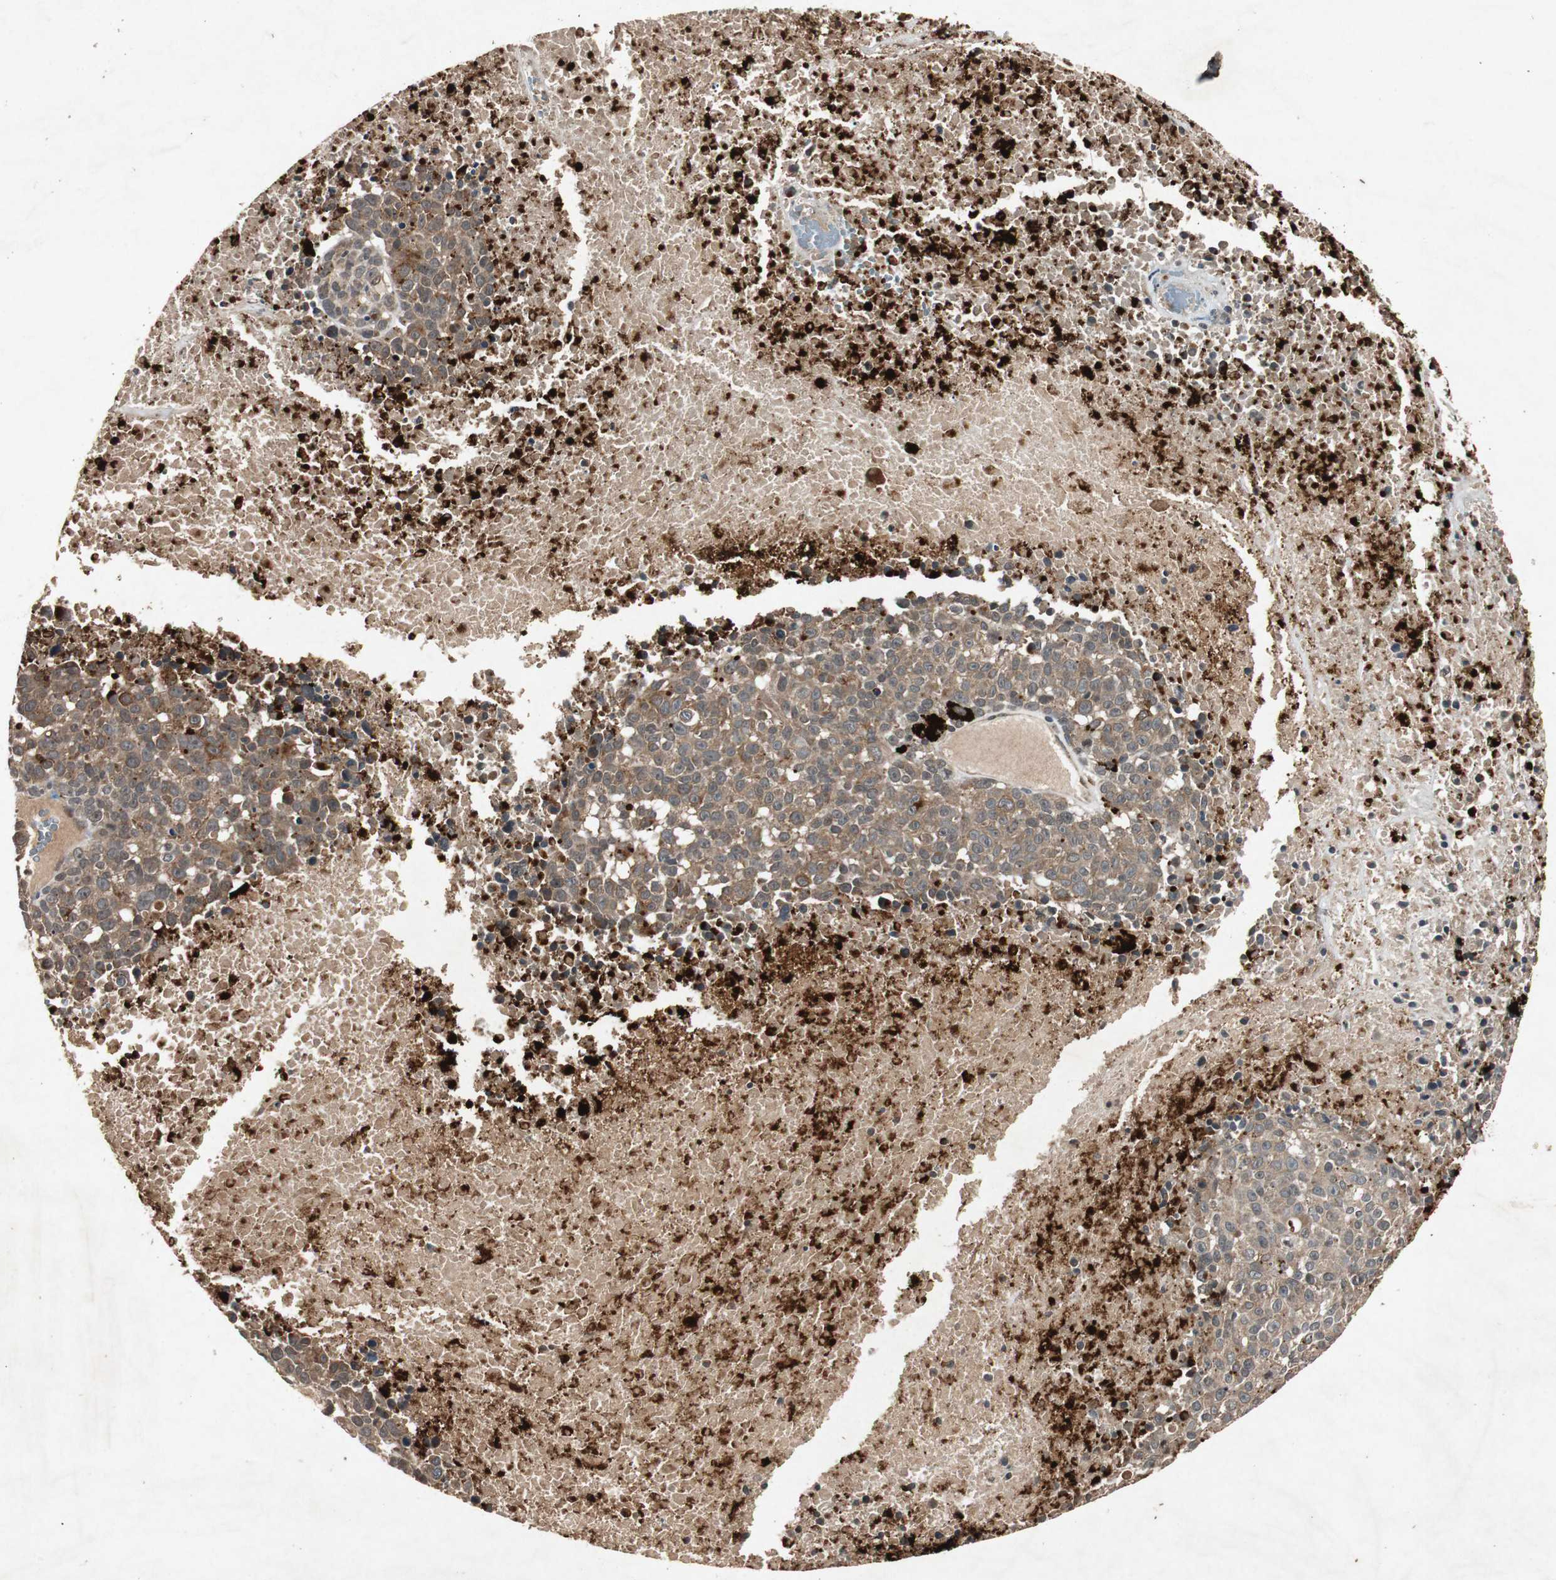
{"staining": {"intensity": "weak", "quantity": ">75%", "location": "cytoplasmic/membranous"}, "tissue": "melanoma", "cell_type": "Tumor cells", "image_type": "cancer", "snomed": [{"axis": "morphology", "description": "Malignant melanoma, Metastatic site"}, {"axis": "topography", "description": "Cerebral cortex"}], "caption": "Weak cytoplasmic/membranous staining for a protein is seen in approximately >75% of tumor cells of melanoma using immunohistochemistry.", "gene": "SLIT2", "patient": {"sex": "female", "age": 52}}